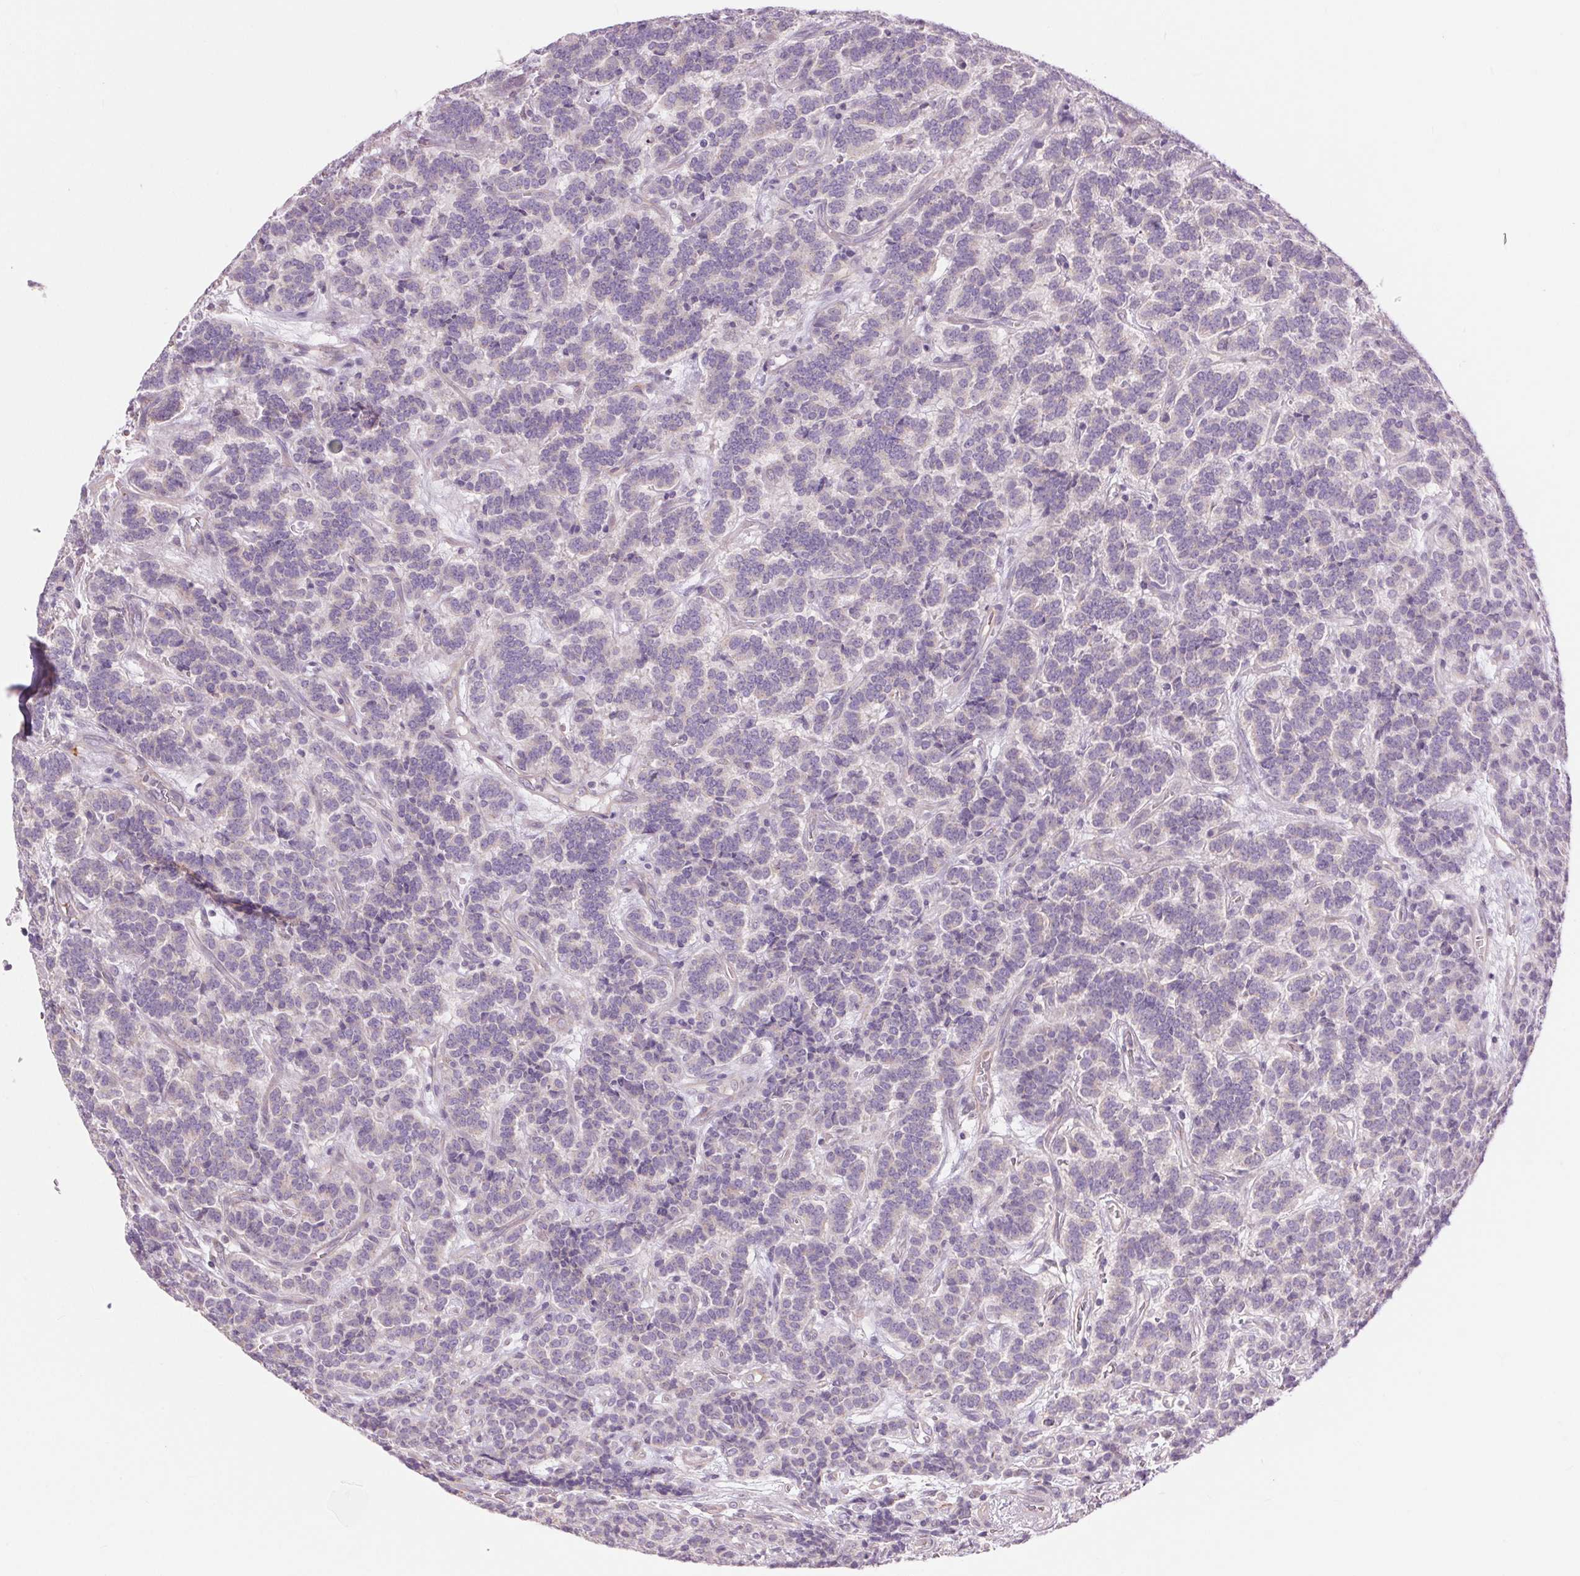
{"staining": {"intensity": "negative", "quantity": "none", "location": "none"}, "tissue": "carcinoid", "cell_type": "Tumor cells", "image_type": "cancer", "snomed": [{"axis": "morphology", "description": "Carcinoid, malignant, NOS"}, {"axis": "topography", "description": "Pancreas"}], "caption": "The photomicrograph displays no significant staining in tumor cells of malignant carcinoid. (Immunohistochemistry, brightfield microscopy, high magnification).", "gene": "CTNNA3", "patient": {"sex": "male", "age": 36}}